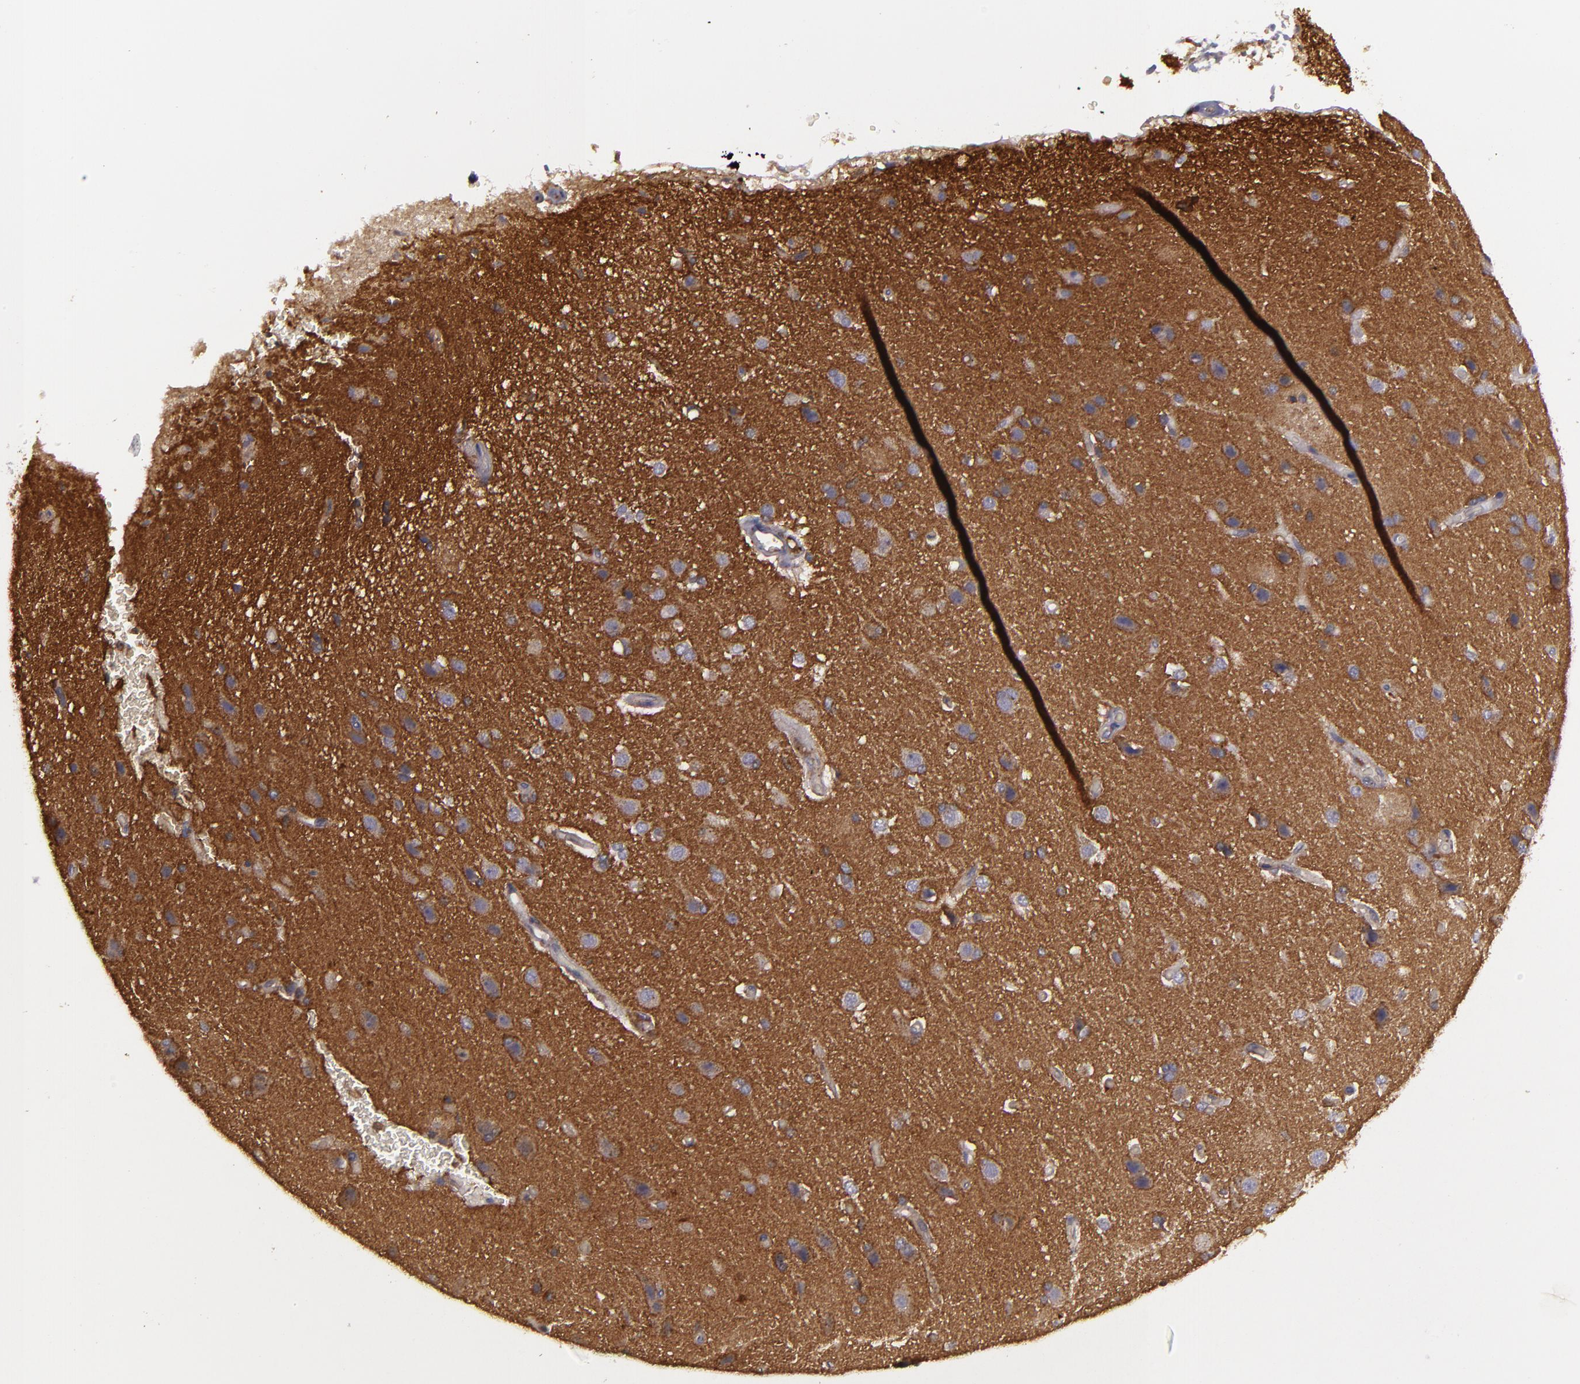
{"staining": {"intensity": "negative", "quantity": "none", "location": "none"}, "tissue": "cerebral cortex", "cell_type": "Endothelial cells", "image_type": "normal", "snomed": [{"axis": "morphology", "description": "Normal tissue, NOS"}, {"axis": "morphology", "description": "Glioma, malignant, High grade"}, {"axis": "topography", "description": "Cerebral cortex"}], "caption": "Histopathology image shows no protein positivity in endothelial cells of unremarkable cerebral cortex.", "gene": "HRAS", "patient": {"sex": "male", "age": 77}}